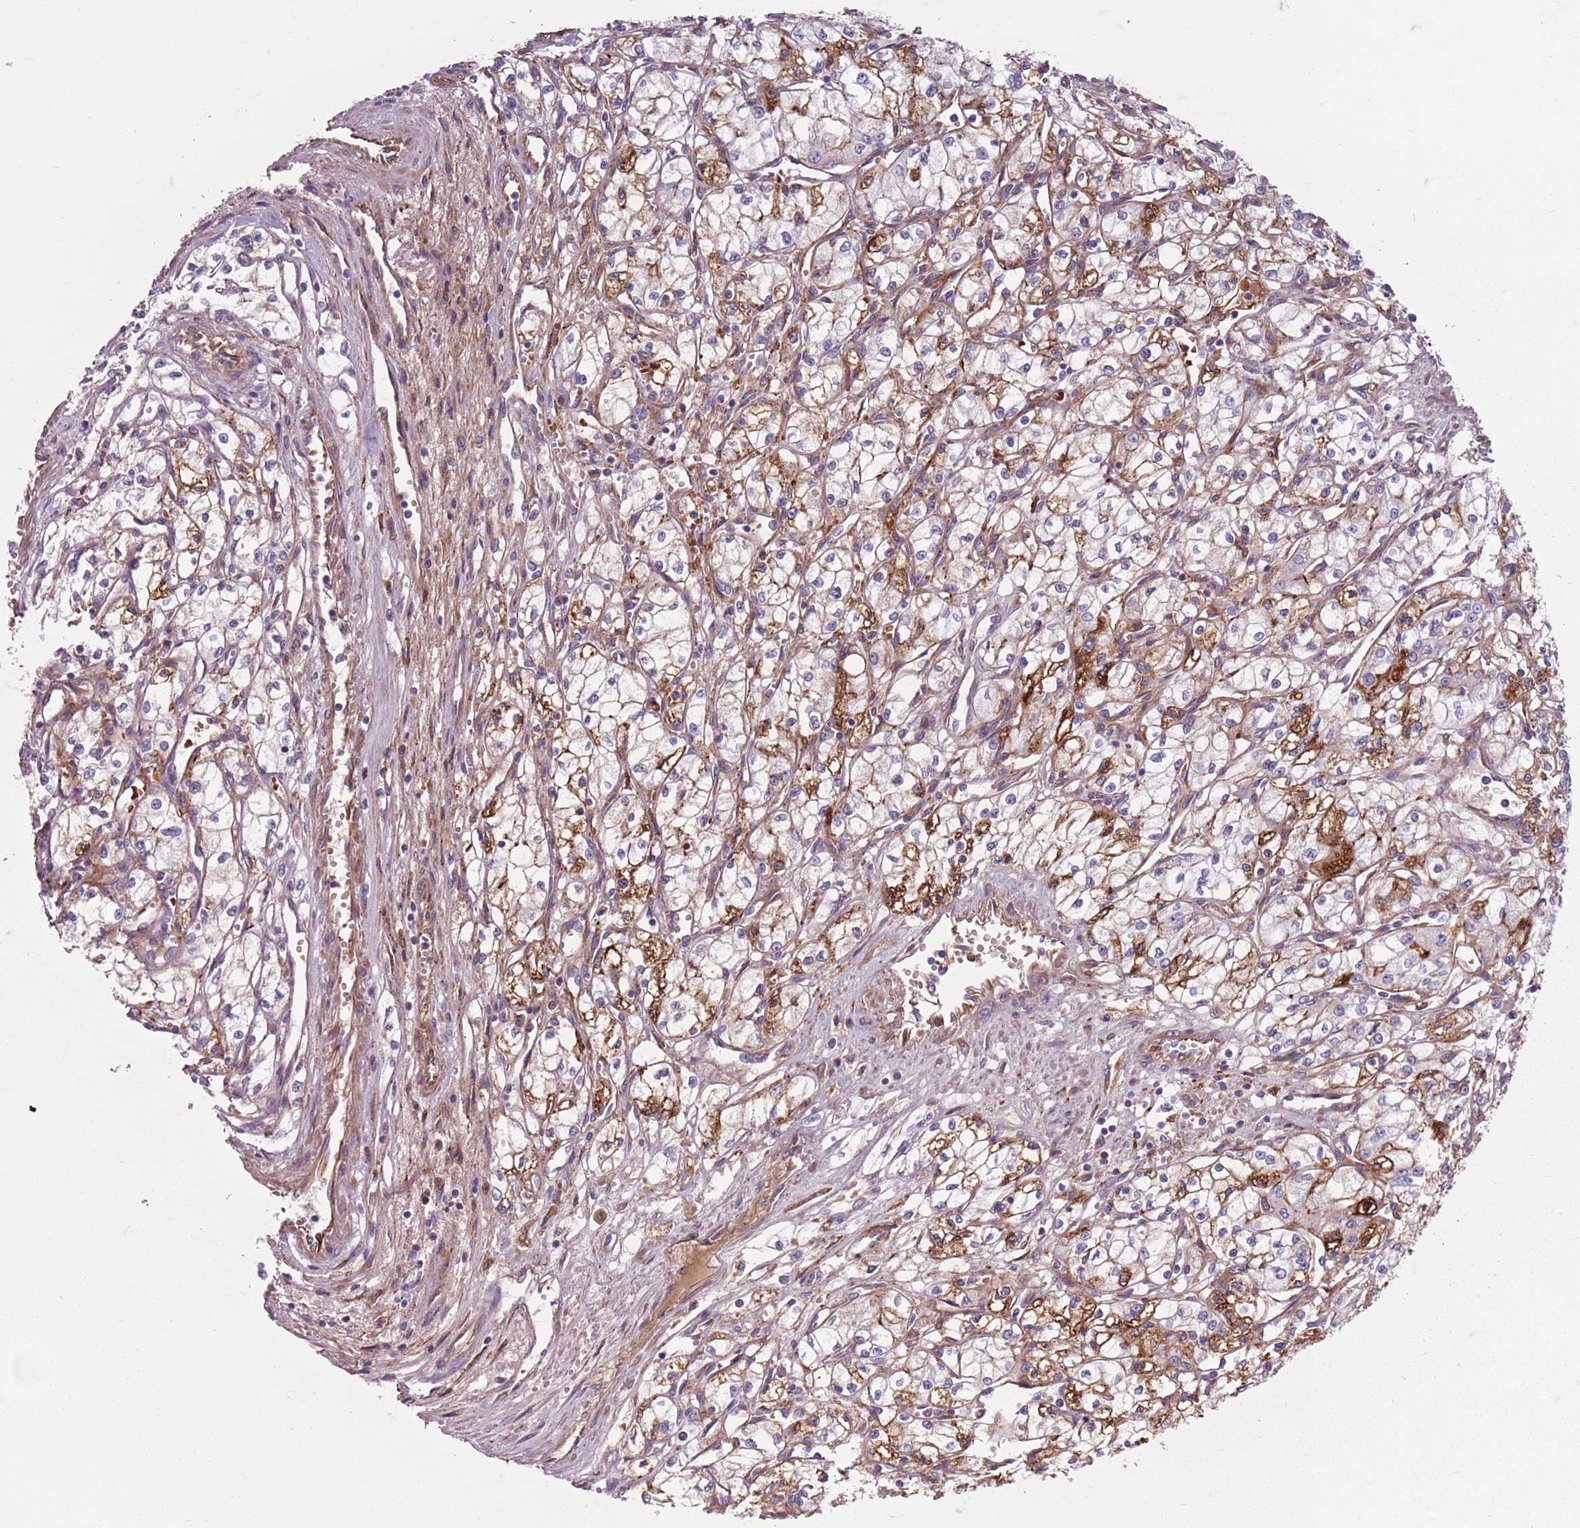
{"staining": {"intensity": "moderate", "quantity": "<25%", "location": "cytoplasmic/membranous"}, "tissue": "renal cancer", "cell_type": "Tumor cells", "image_type": "cancer", "snomed": [{"axis": "morphology", "description": "Adenocarcinoma, NOS"}, {"axis": "topography", "description": "Kidney"}], "caption": "Renal adenocarcinoma stained for a protein (brown) exhibits moderate cytoplasmic/membranous positive staining in about <25% of tumor cells.", "gene": "TAS2R38", "patient": {"sex": "male", "age": 59}}